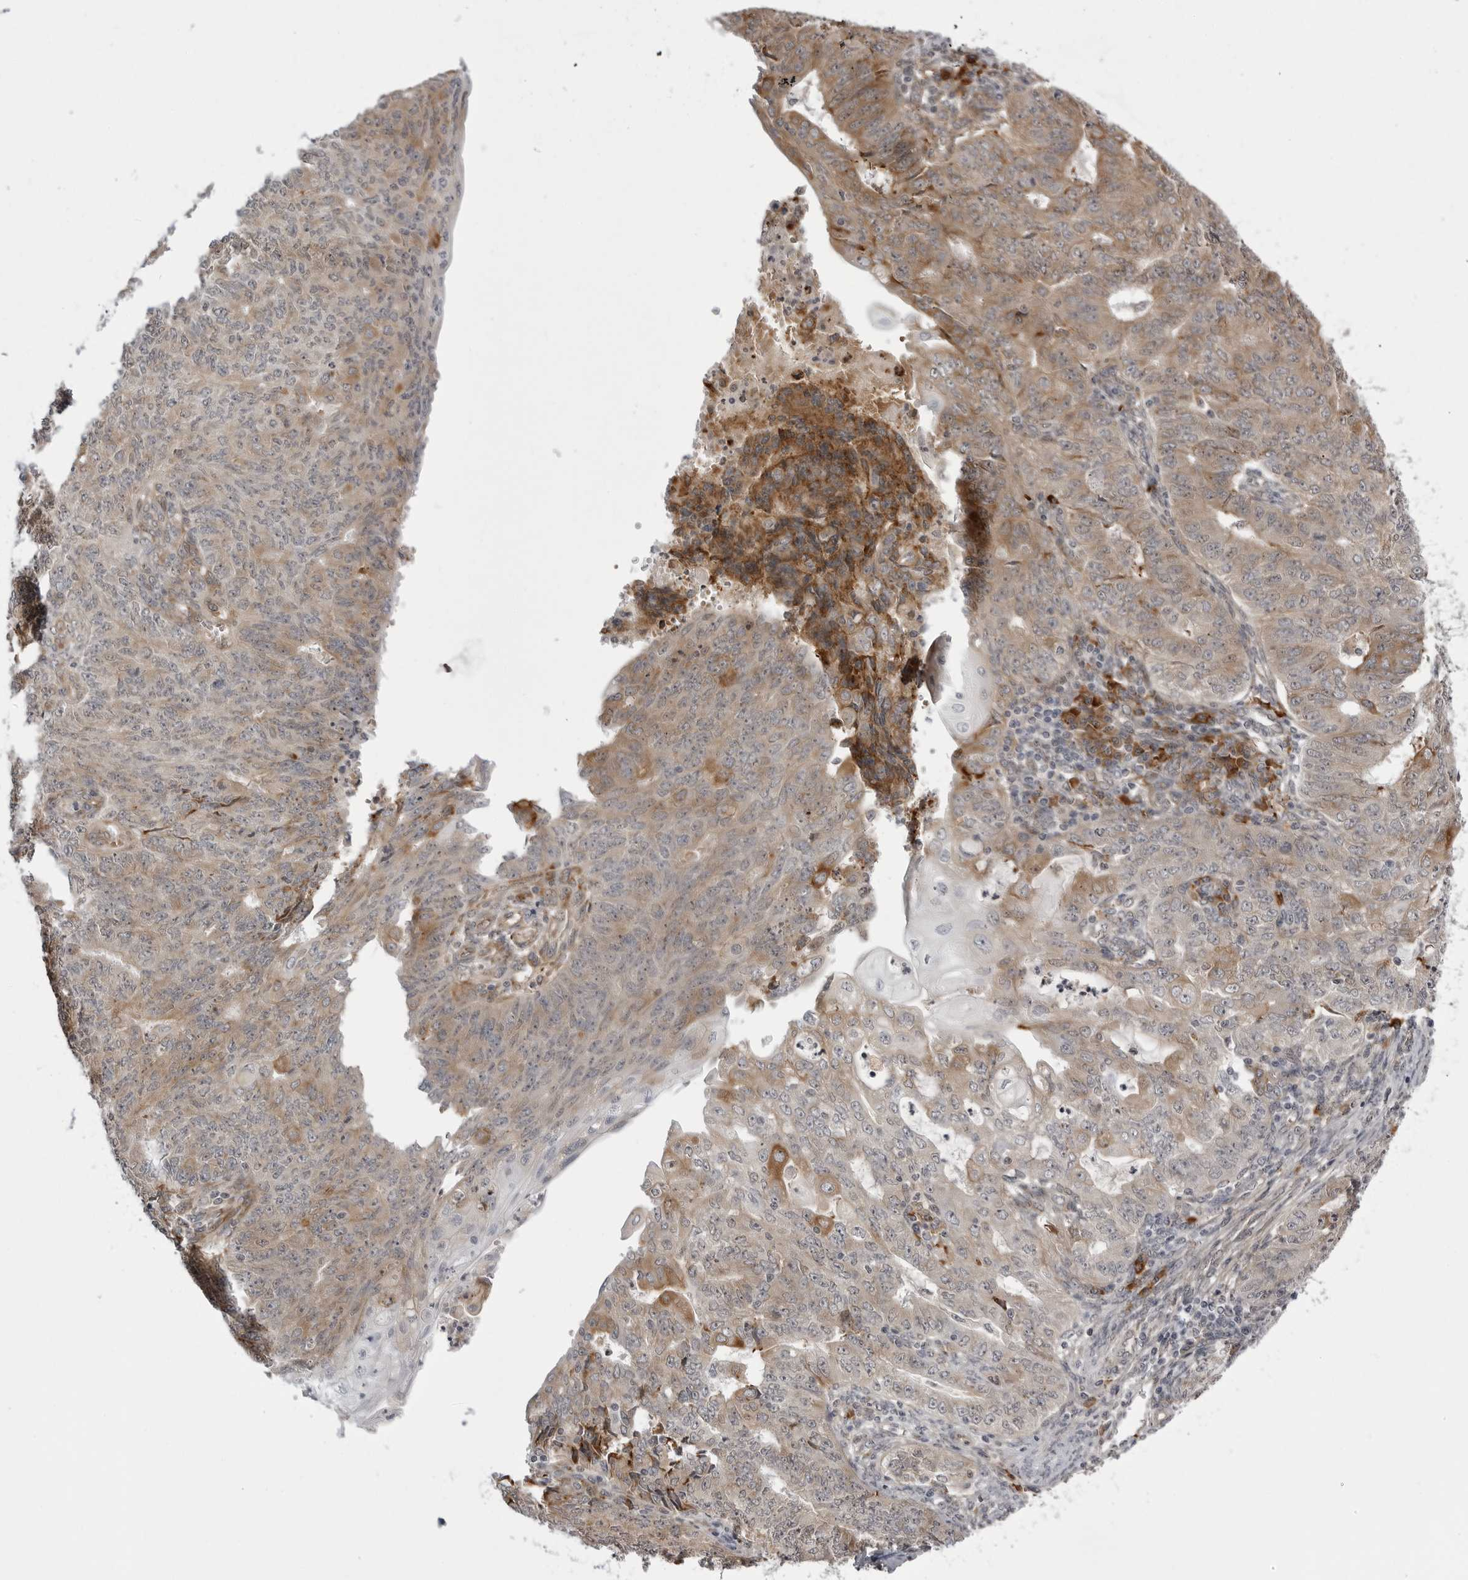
{"staining": {"intensity": "weak", "quantity": "25%-75%", "location": "cytoplasmic/membranous"}, "tissue": "endometrial cancer", "cell_type": "Tumor cells", "image_type": "cancer", "snomed": [{"axis": "morphology", "description": "Adenocarcinoma, NOS"}, {"axis": "topography", "description": "Endometrium"}], "caption": "Tumor cells show low levels of weak cytoplasmic/membranous staining in about 25%-75% of cells in human endometrial cancer. (DAB (3,3'-diaminobenzidine) IHC, brown staining for protein, blue staining for nuclei).", "gene": "ARL5A", "patient": {"sex": "female", "age": 32}}